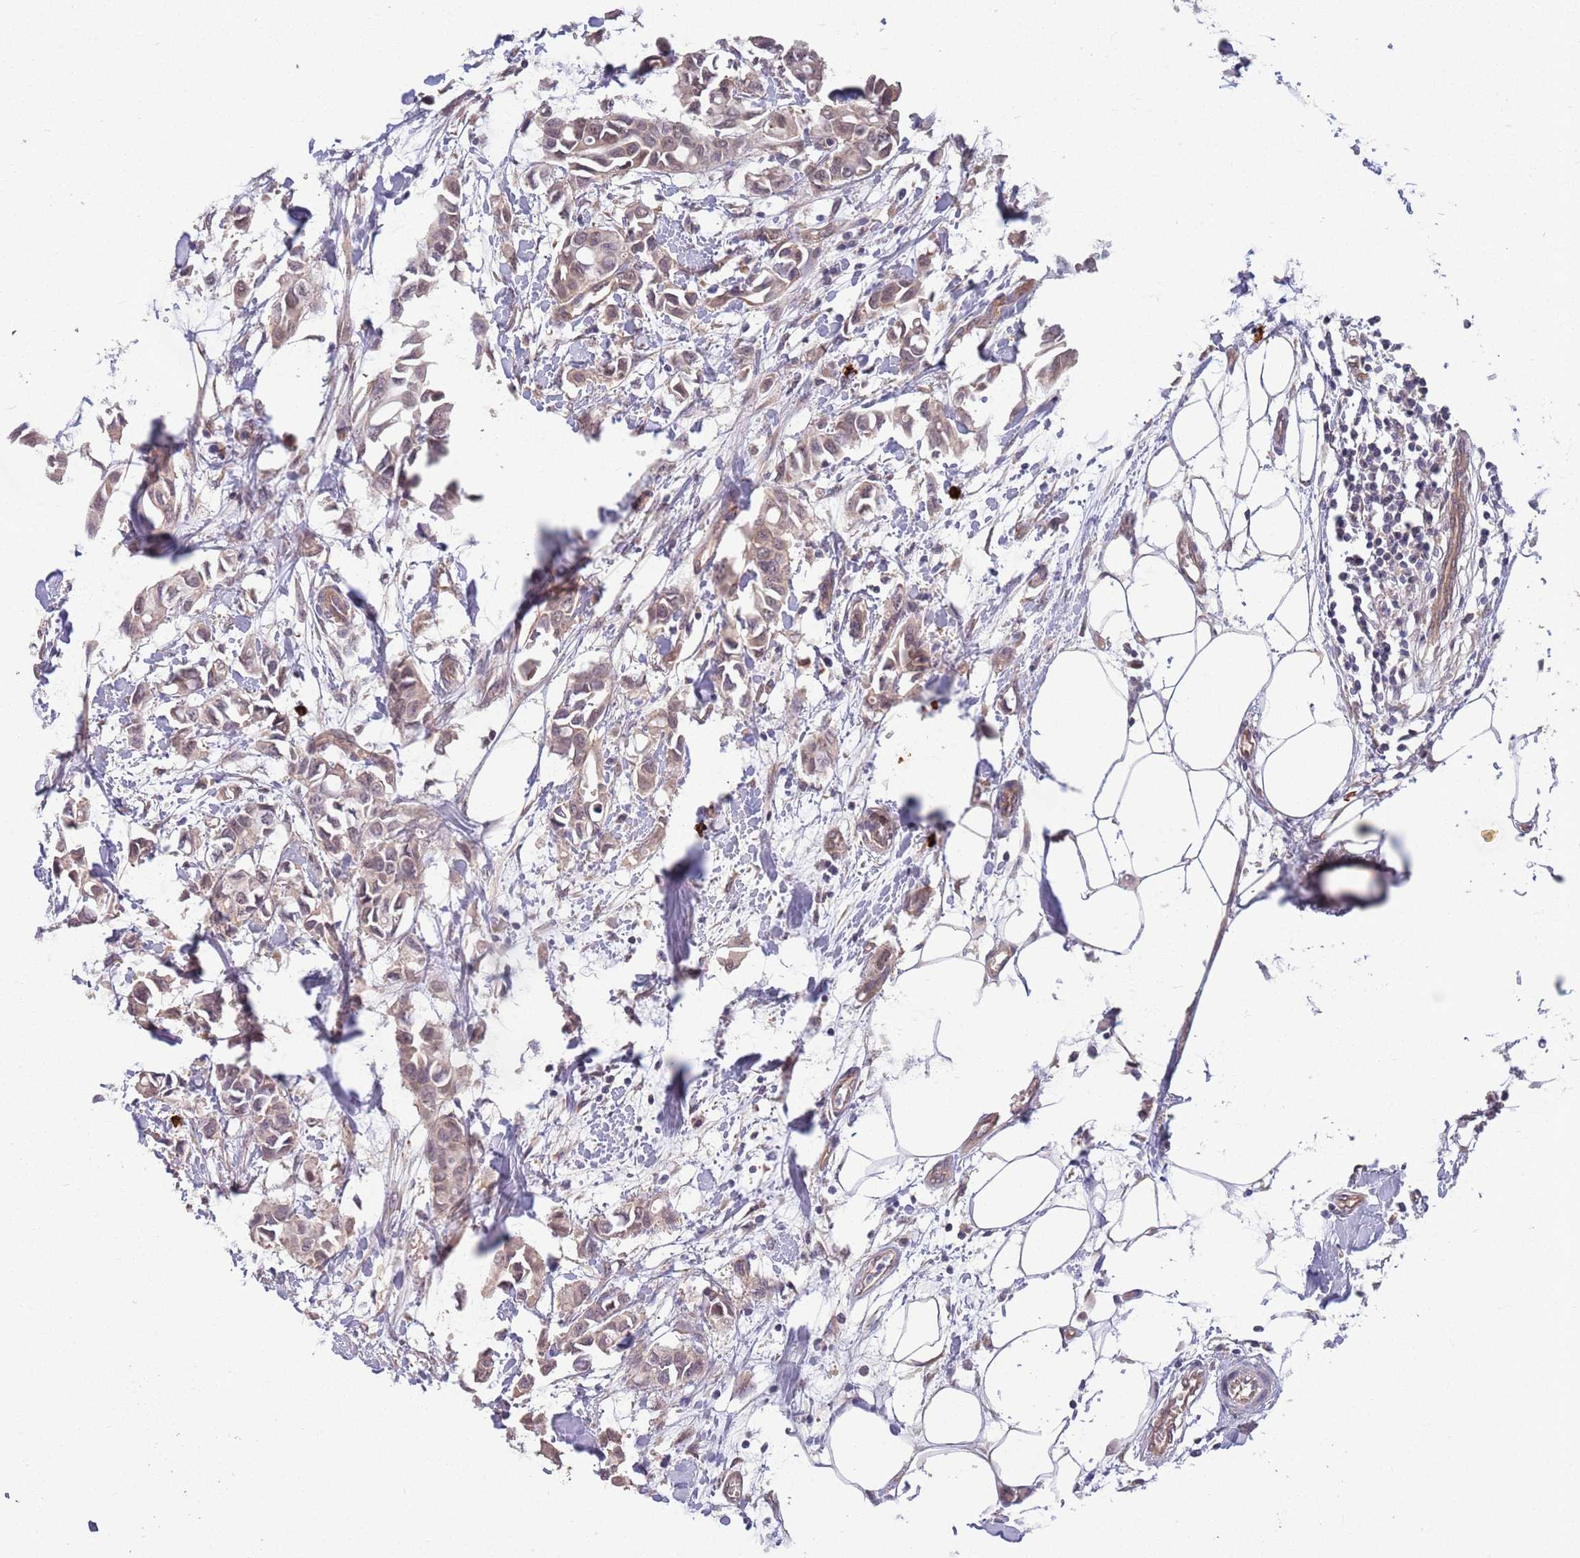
{"staining": {"intensity": "weak", "quantity": ">75%", "location": "cytoplasmic/membranous"}, "tissue": "breast cancer", "cell_type": "Tumor cells", "image_type": "cancer", "snomed": [{"axis": "morphology", "description": "Duct carcinoma"}, {"axis": "topography", "description": "Breast"}], "caption": "Brown immunohistochemical staining in intraductal carcinoma (breast) reveals weak cytoplasmic/membranous expression in about >75% of tumor cells.", "gene": "MARVELD2", "patient": {"sex": "female", "age": 41}}